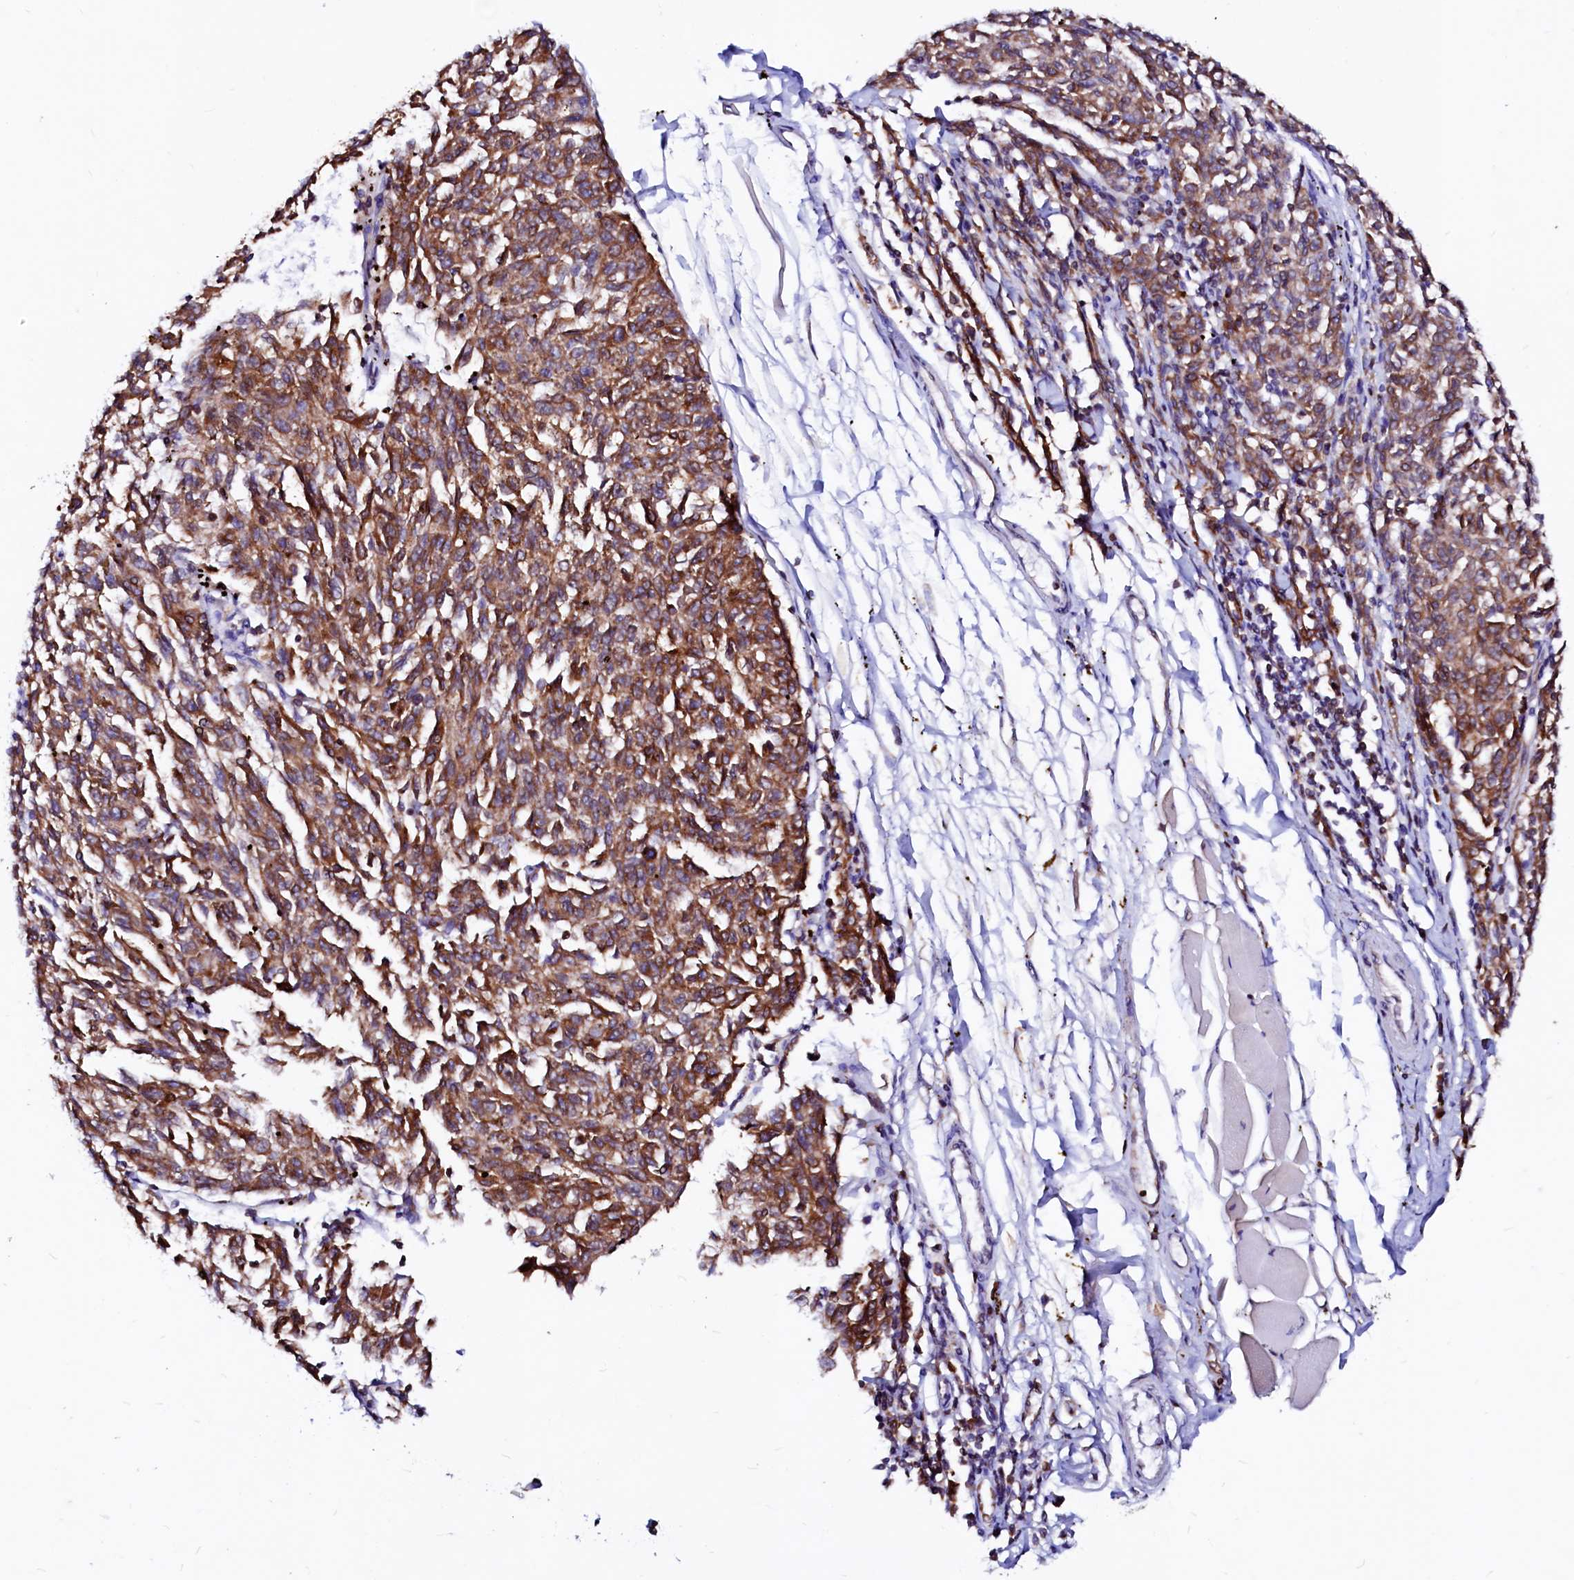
{"staining": {"intensity": "strong", "quantity": ">75%", "location": "cytoplasmic/membranous"}, "tissue": "melanoma", "cell_type": "Tumor cells", "image_type": "cancer", "snomed": [{"axis": "morphology", "description": "Malignant melanoma, NOS"}, {"axis": "topography", "description": "Skin"}], "caption": "Protein expression analysis of human melanoma reveals strong cytoplasmic/membranous staining in approximately >75% of tumor cells.", "gene": "DERL1", "patient": {"sex": "female", "age": 72}}